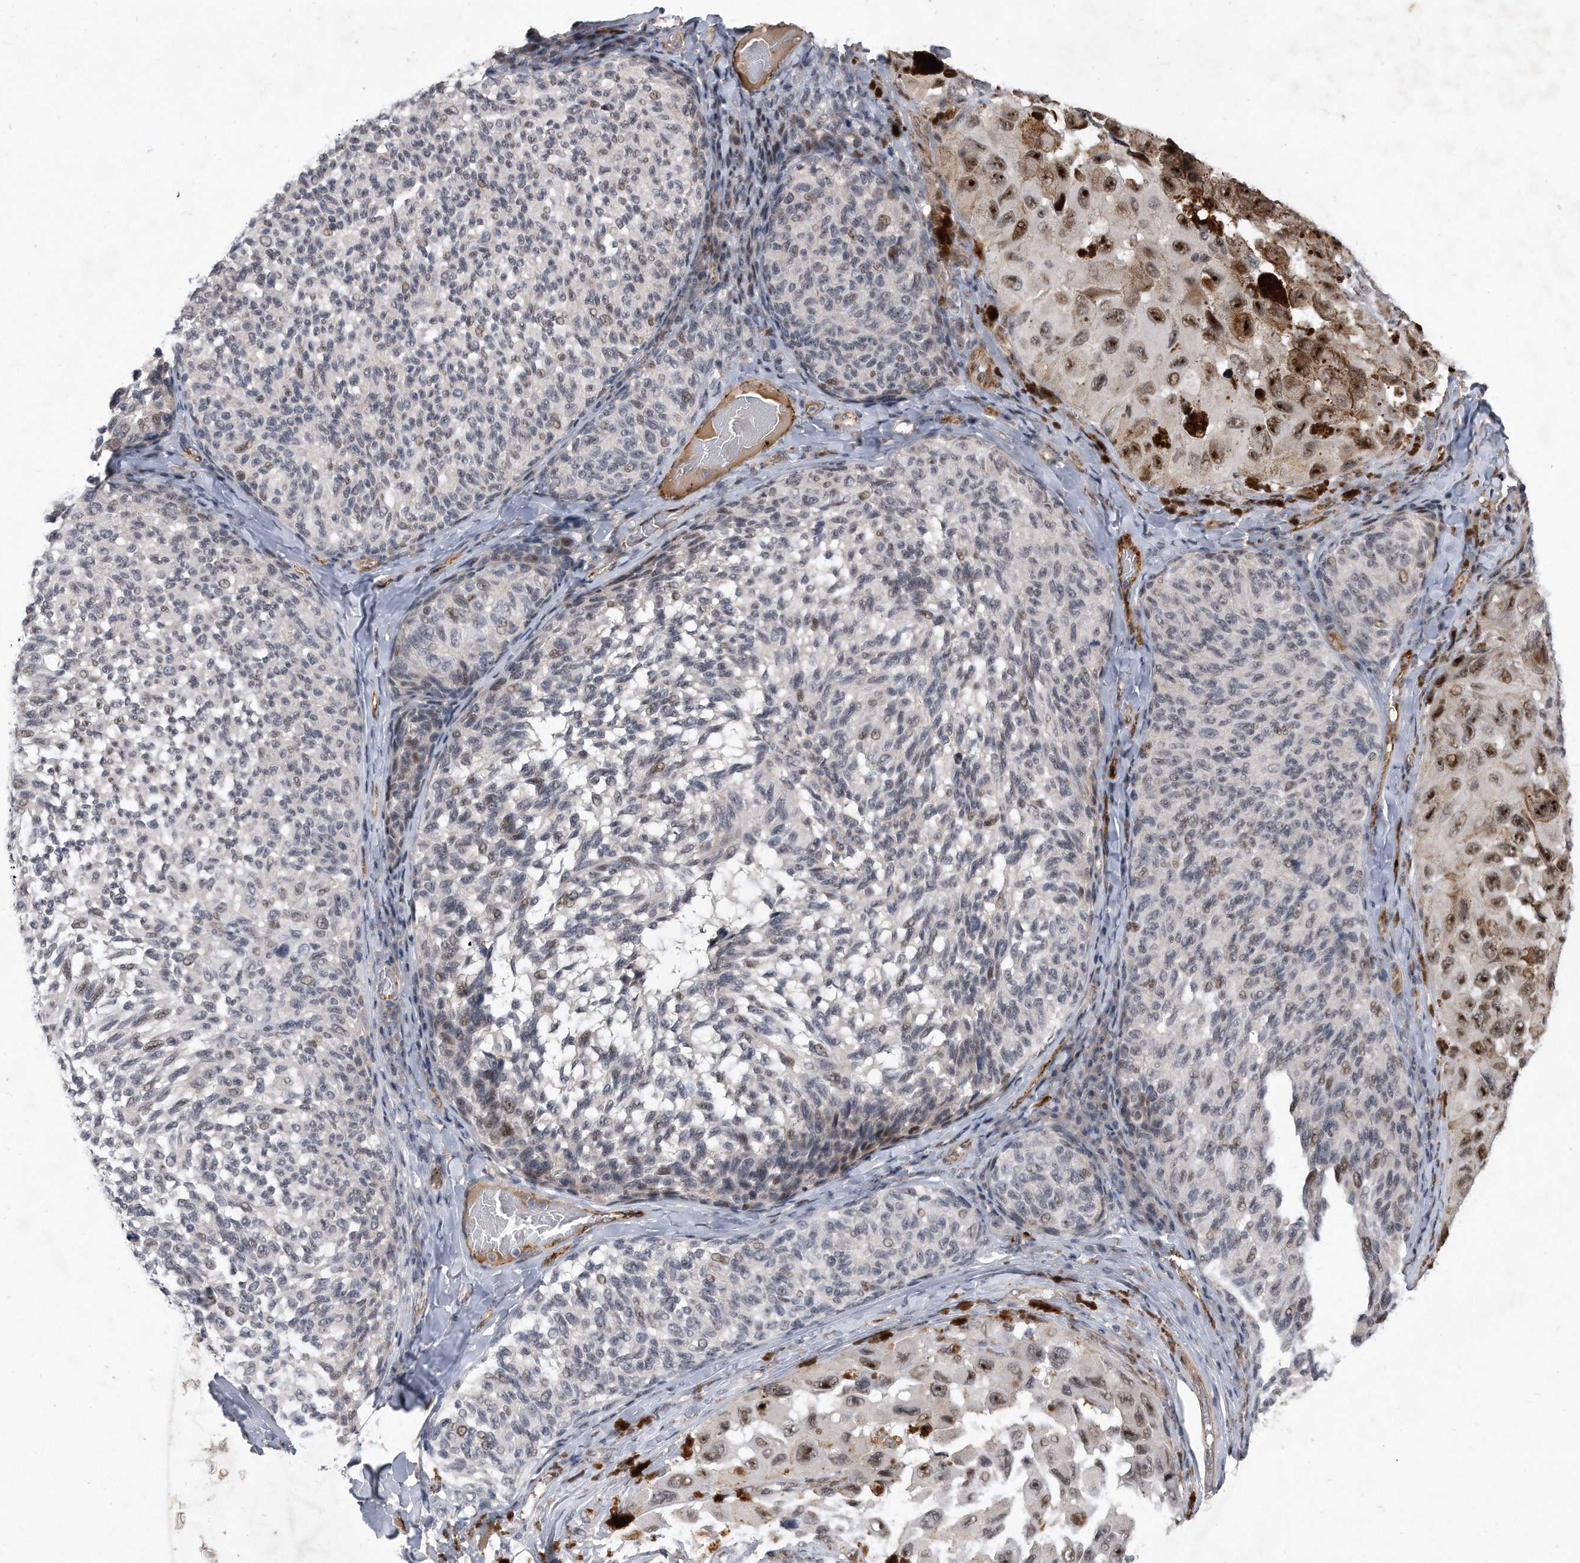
{"staining": {"intensity": "moderate", "quantity": "<25%", "location": "nuclear"}, "tissue": "melanoma", "cell_type": "Tumor cells", "image_type": "cancer", "snomed": [{"axis": "morphology", "description": "Malignant melanoma, NOS"}, {"axis": "topography", "description": "Skin"}], "caption": "About <25% of tumor cells in human melanoma show moderate nuclear protein expression as visualized by brown immunohistochemical staining.", "gene": "PGBD2", "patient": {"sex": "female", "age": 73}}